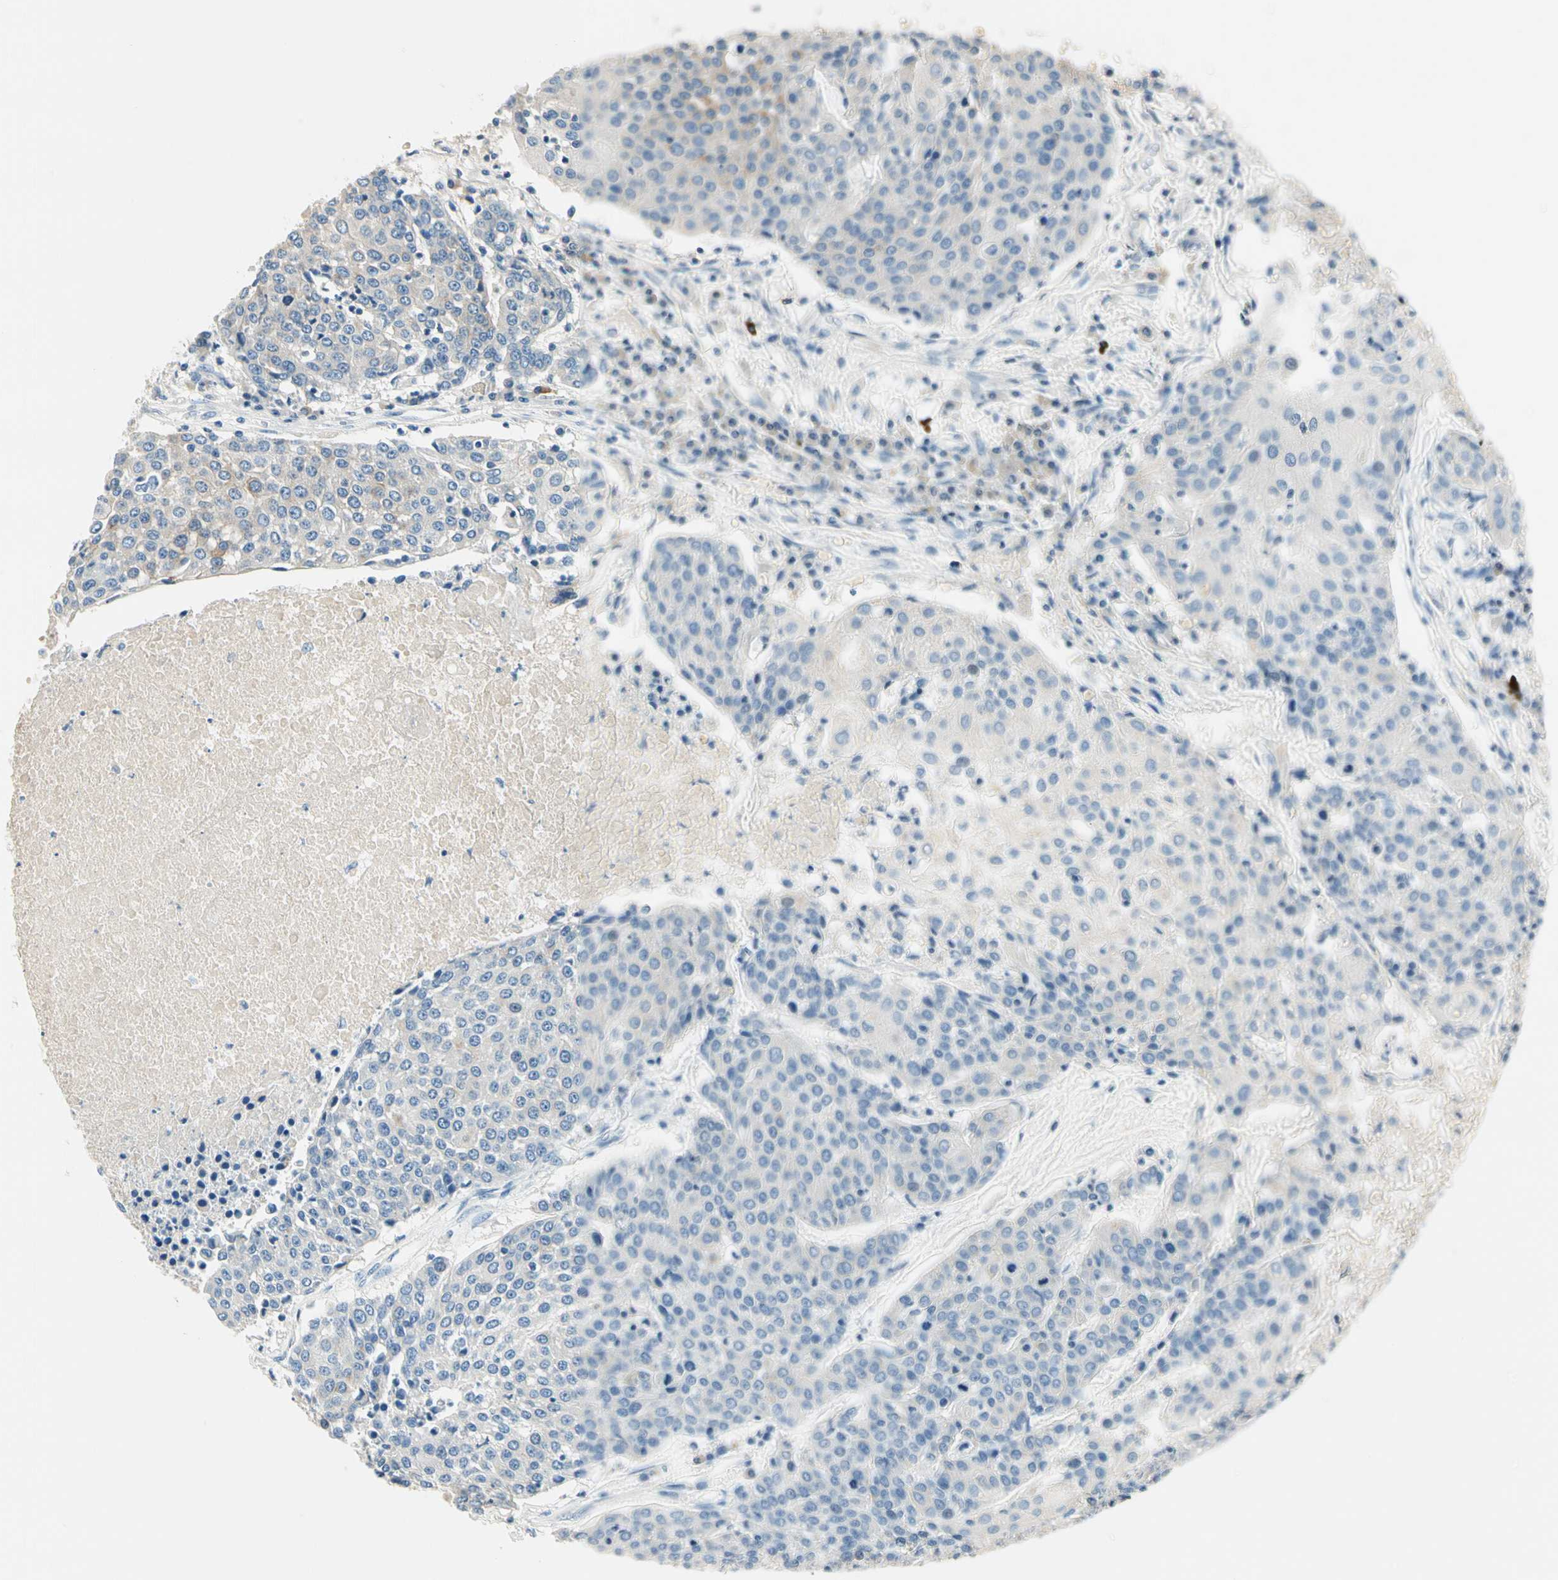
{"staining": {"intensity": "weak", "quantity": "<25%", "location": "cytoplasmic/membranous"}, "tissue": "urothelial cancer", "cell_type": "Tumor cells", "image_type": "cancer", "snomed": [{"axis": "morphology", "description": "Urothelial carcinoma, High grade"}, {"axis": "topography", "description": "Urinary bladder"}], "caption": "IHC of human urothelial carcinoma (high-grade) reveals no positivity in tumor cells.", "gene": "TGFBR3", "patient": {"sex": "female", "age": 85}}